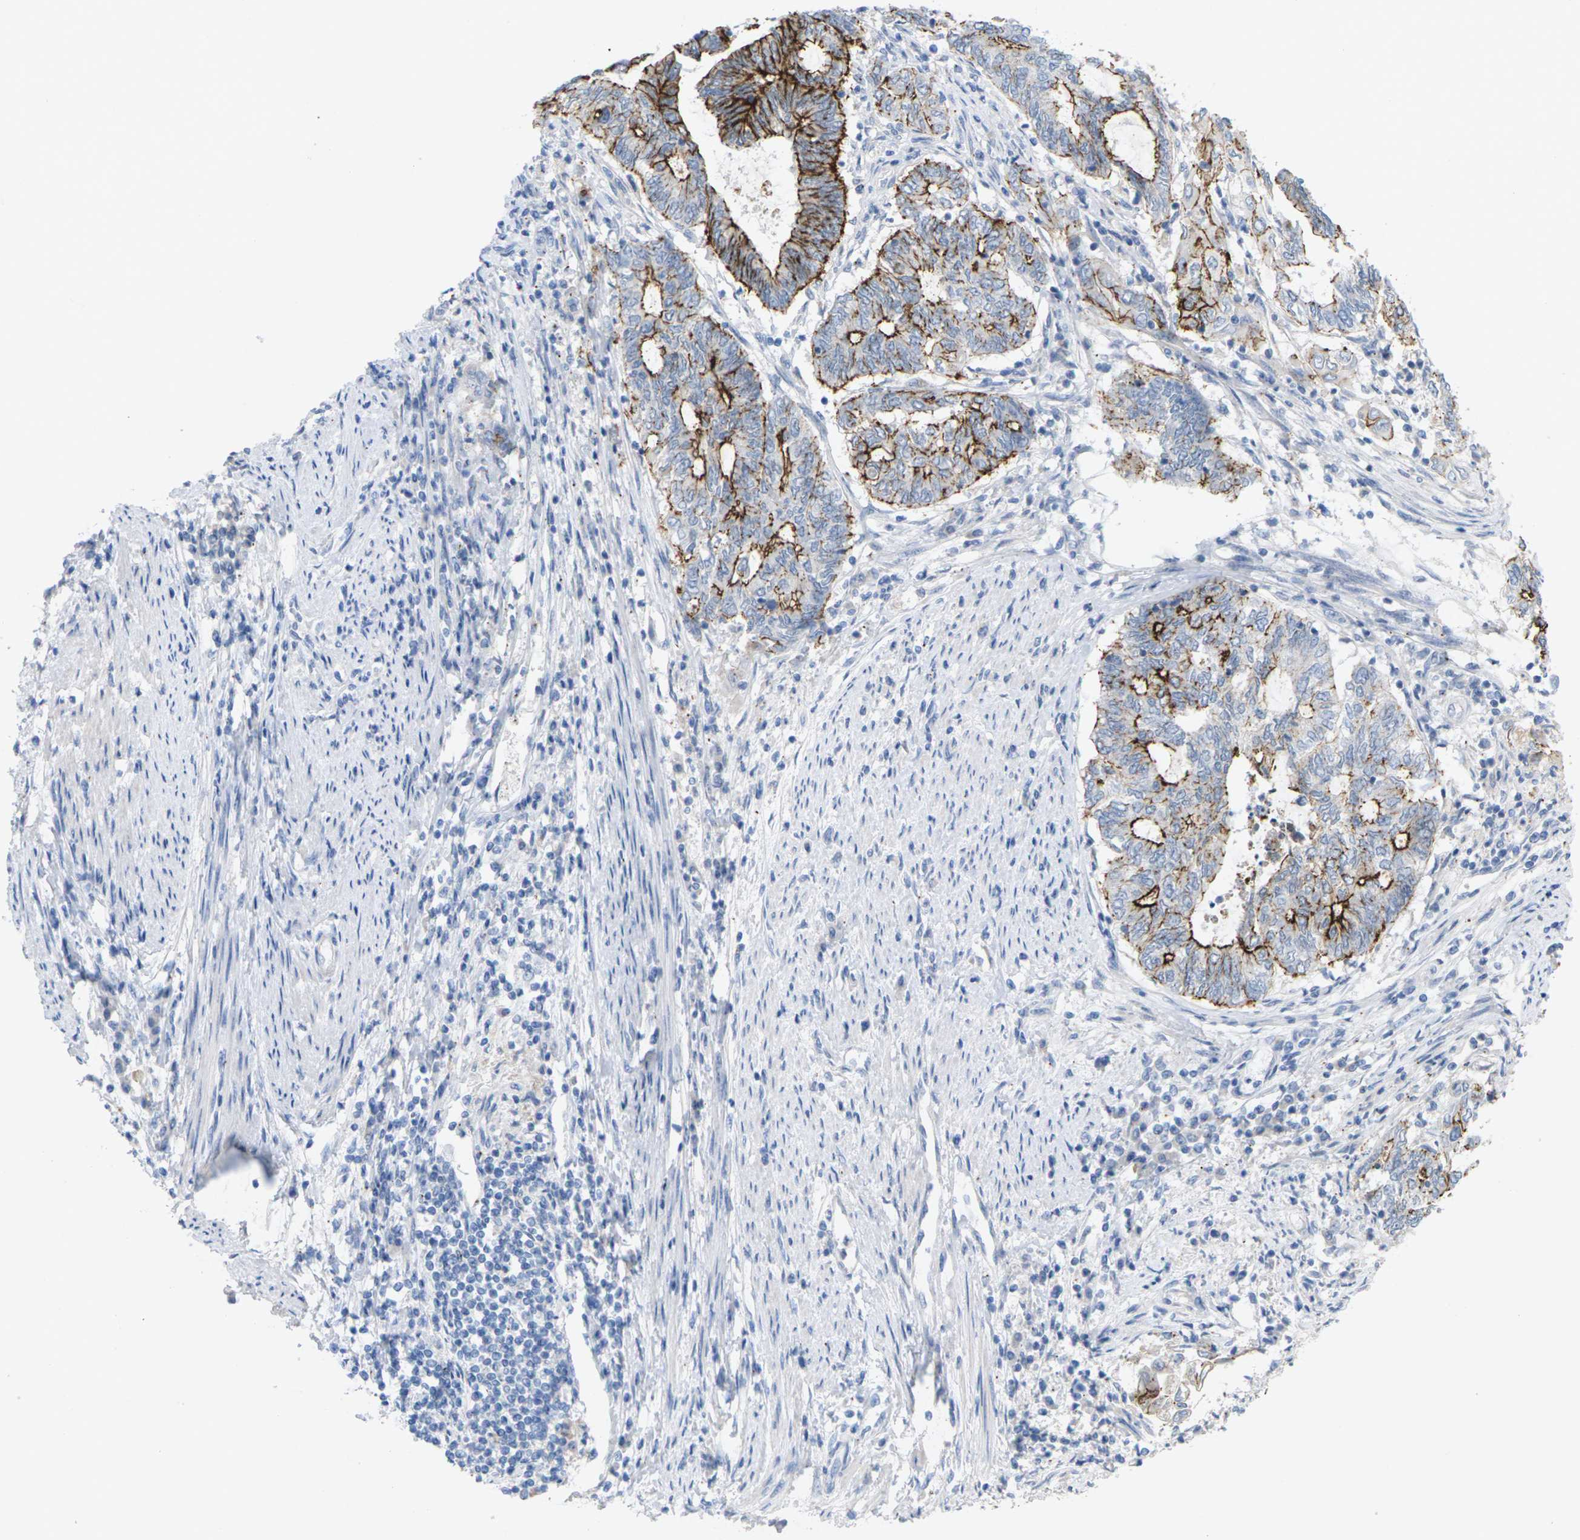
{"staining": {"intensity": "strong", "quantity": "25%-75%", "location": "cytoplasmic/membranous"}, "tissue": "endometrial cancer", "cell_type": "Tumor cells", "image_type": "cancer", "snomed": [{"axis": "morphology", "description": "Adenocarcinoma, NOS"}, {"axis": "topography", "description": "Uterus"}, {"axis": "topography", "description": "Endometrium"}], "caption": "This image displays IHC staining of human endometrial adenocarcinoma, with high strong cytoplasmic/membranous expression in about 25%-75% of tumor cells.", "gene": "CLDN3", "patient": {"sex": "female", "age": 70}}